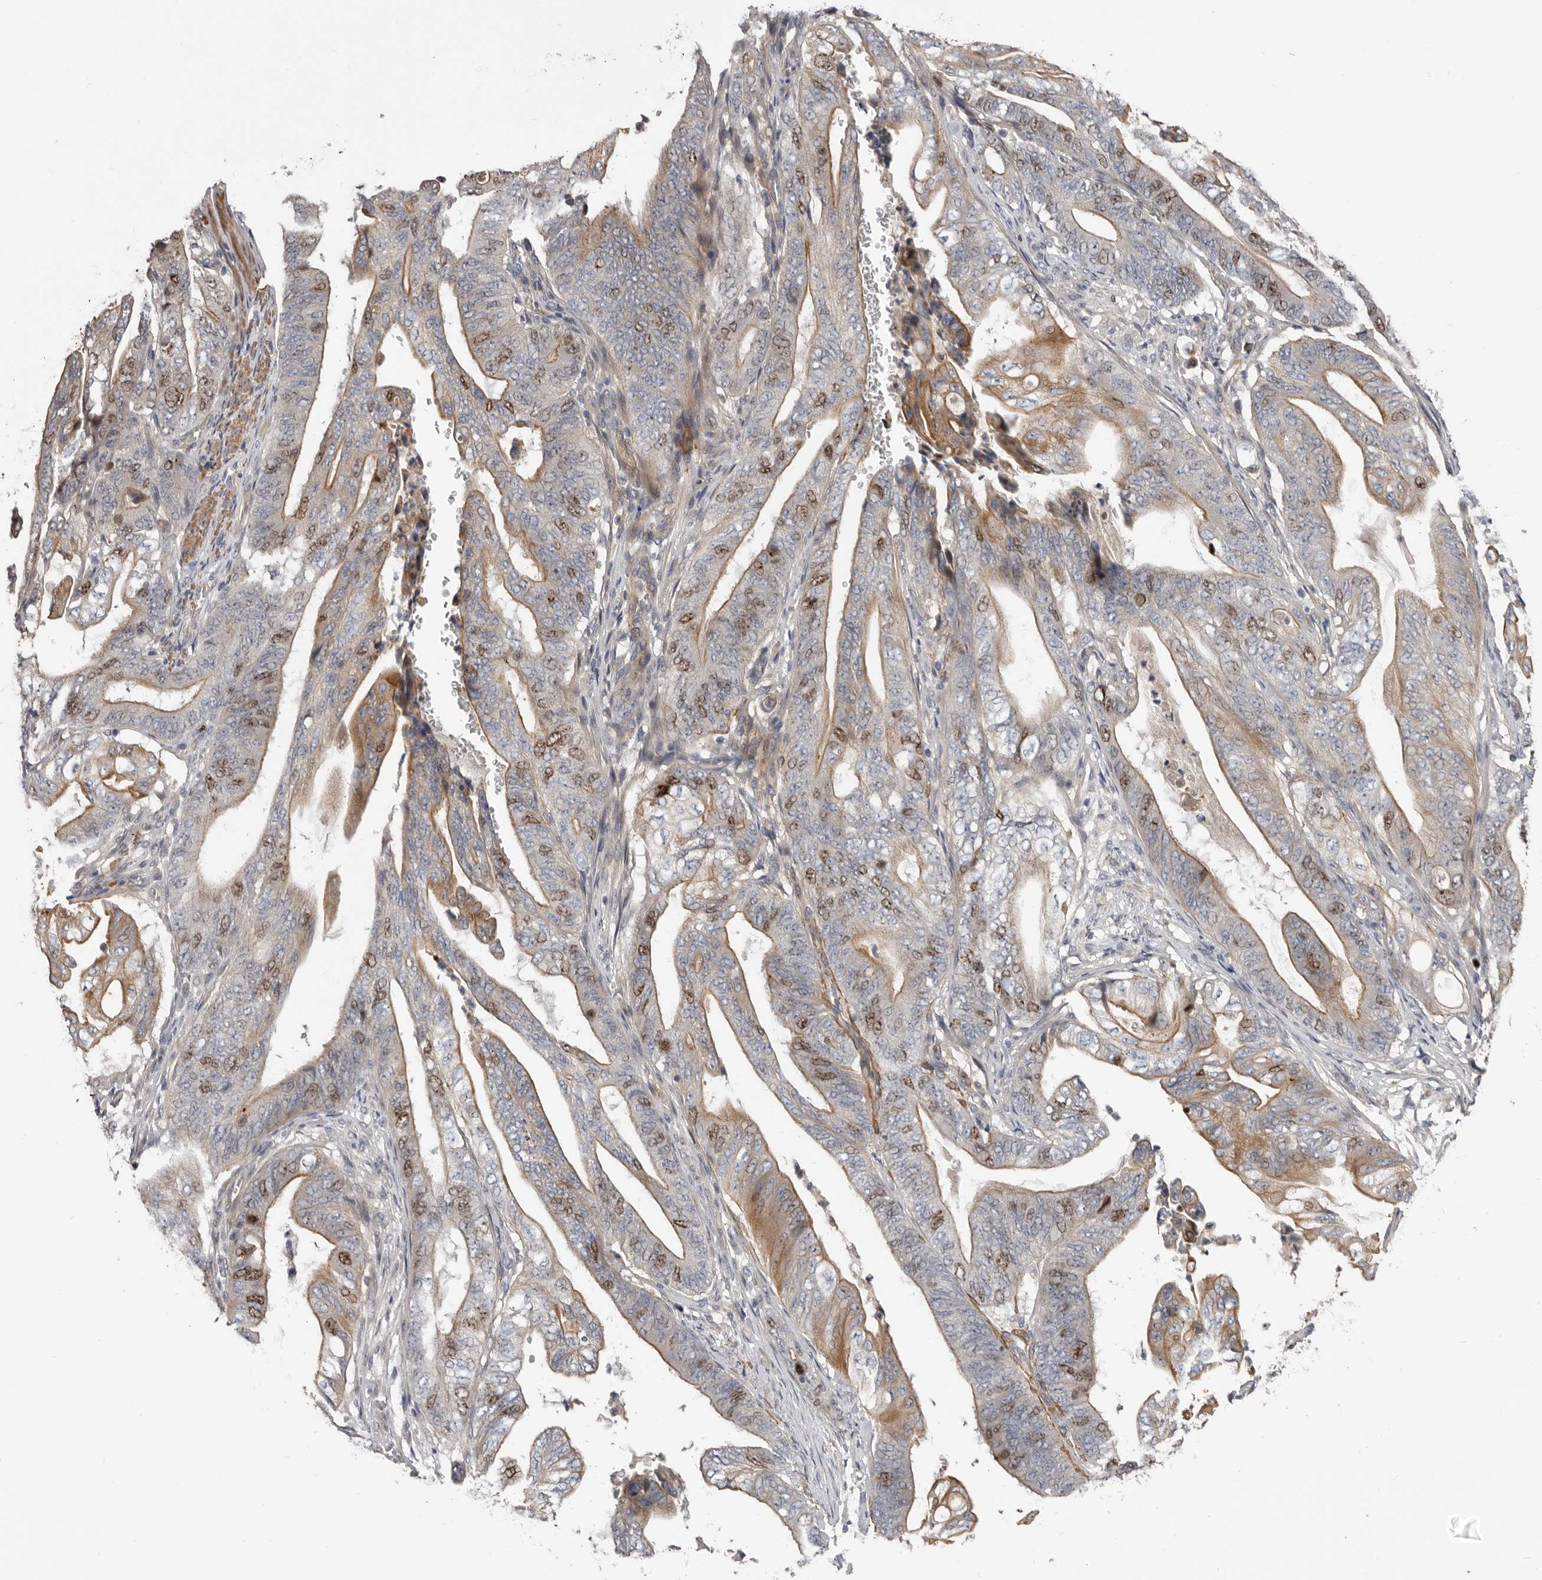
{"staining": {"intensity": "moderate", "quantity": ">75%", "location": "cytoplasmic/membranous,nuclear"}, "tissue": "stomach cancer", "cell_type": "Tumor cells", "image_type": "cancer", "snomed": [{"axis": "morphology", "description": "Adenocarcinoma, NOS"}, {"axis": "topography", "description": "Stomach"}], "caption": "Stomach adenocarcinoma stained with a brown dye exhibits moderate cytoplasmic/membranous and nuclear positive positivity in about >75% of tumor cells.", "gene": "CDCA8", "patient": {"sex": "female", "age": 73}}